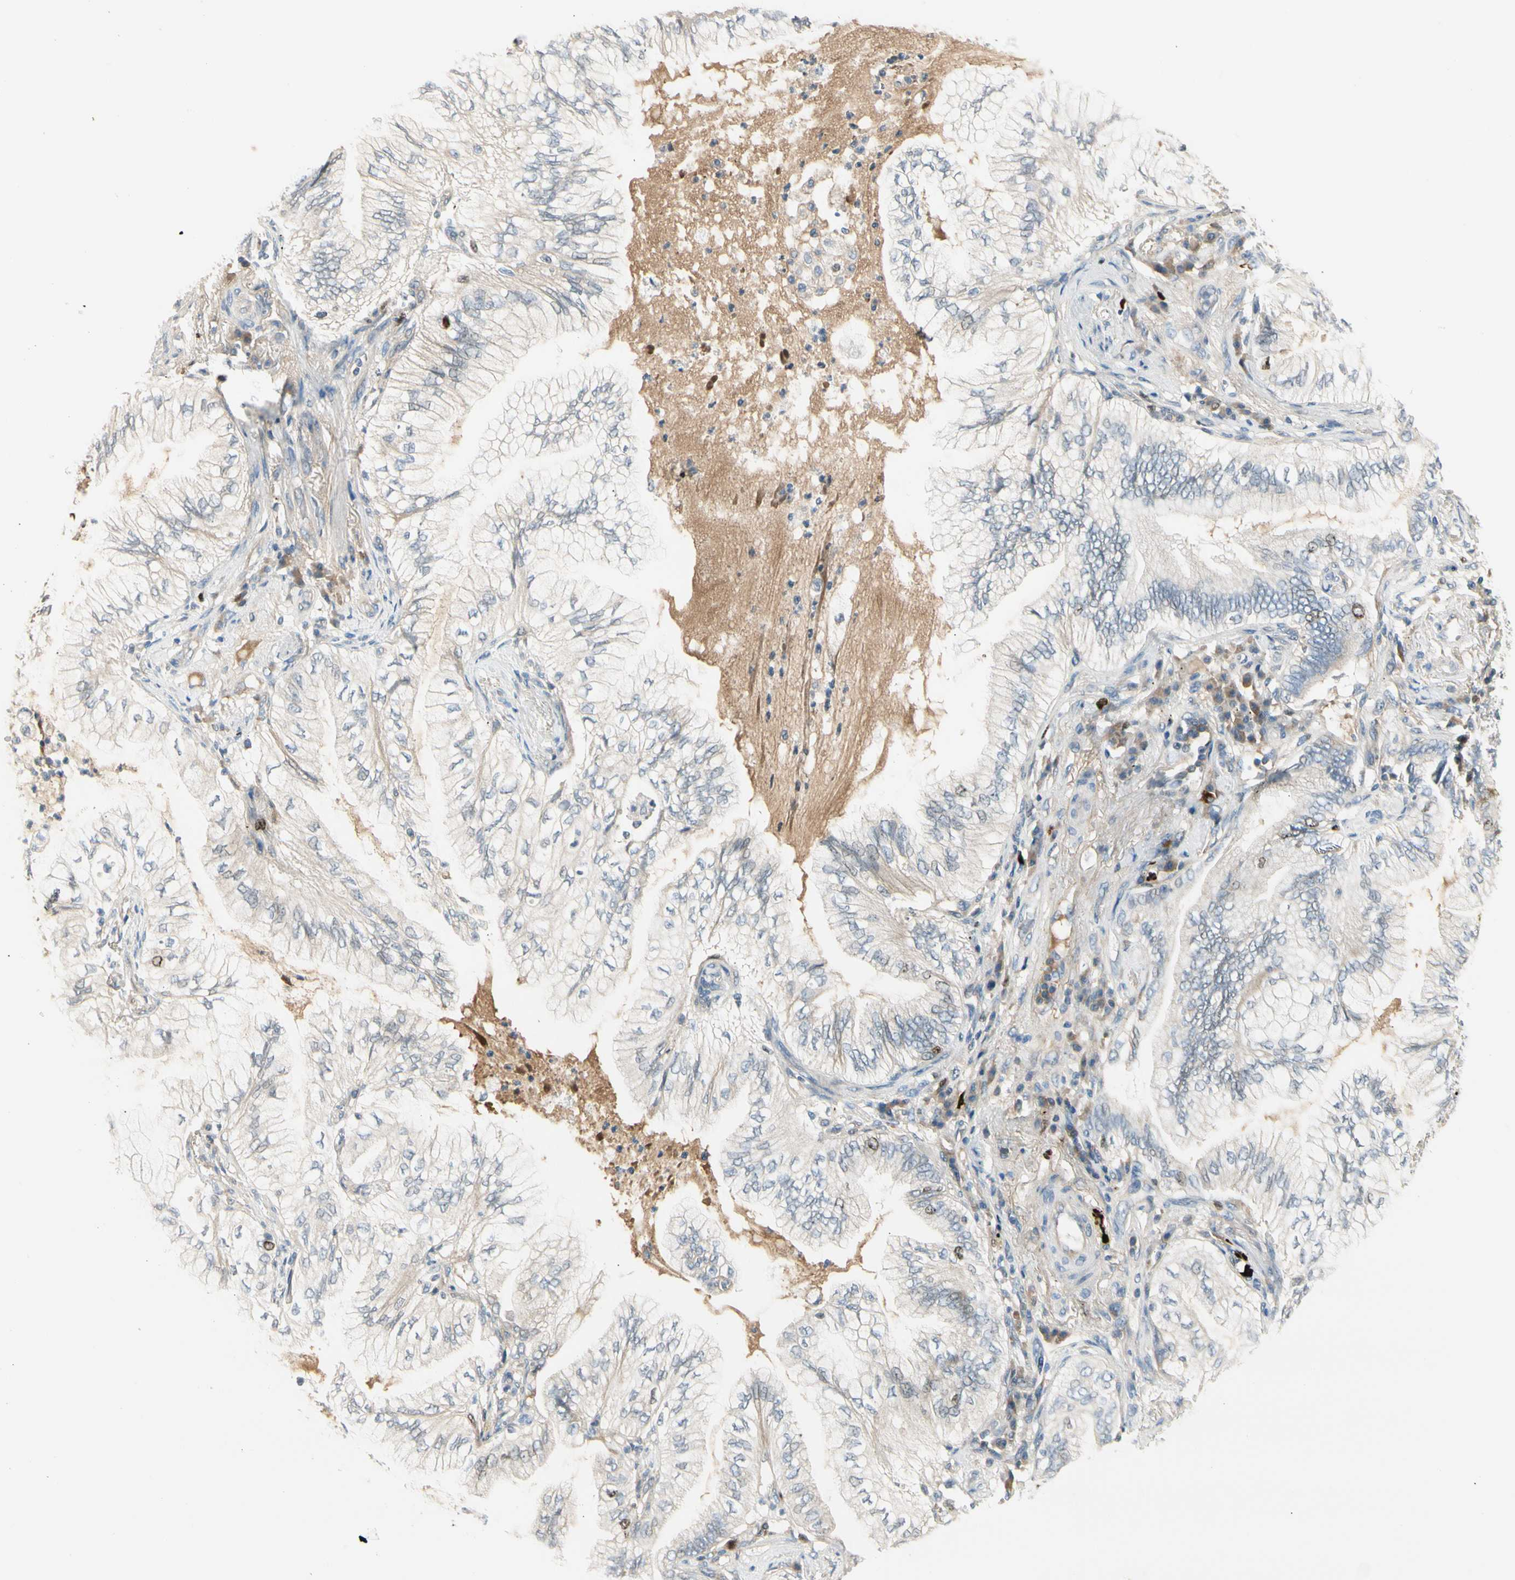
{"staining": {"intensity": "moderate", "quantity": "<25%", "location": "nuclear"}, "tissue": "lung cancer", "cell_type": "Tumor cells", "image_type": "cancer", "snomed": [{"axis": "morphology", "description": "Normal tissue, NOS"}, {"axis": "morphology", "description": "Adenocarcinoma, NOS"}, {"axis": "topography", "description": "Bronchus"}, {"axis": "topography", "description": "Lung"}], "caption": "Lung cancer stained with immunohistochemistry exhibits moderate nuclear positivity in approximately <25% of tumor cells.", "gene": "PITX1", "patient": {"sex": "female", "age": 70}}